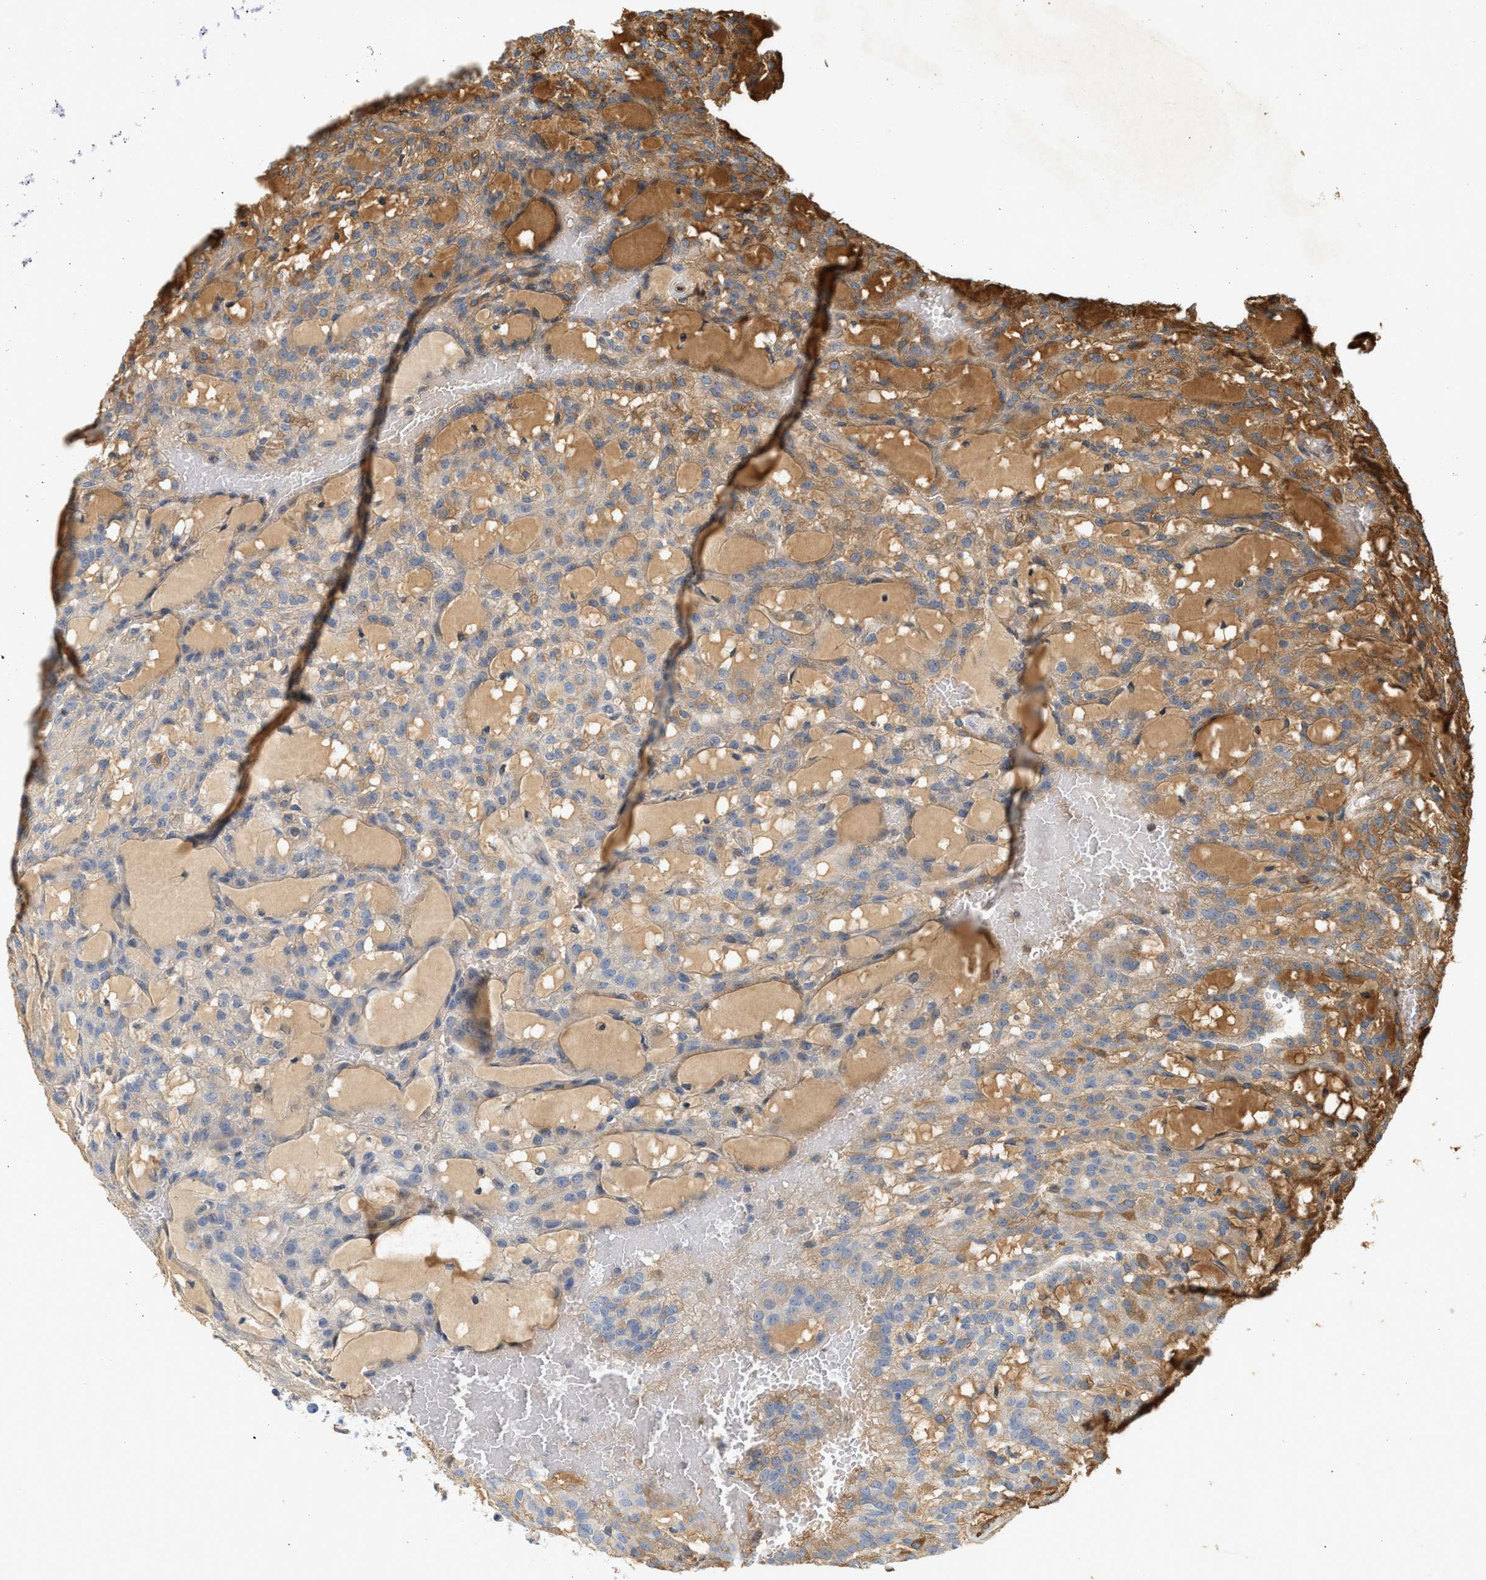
{"staining": {"intensity": "weak", "quantity": ">75%", "location": "cytoplasmic/membranous"}, "tissue": "renal cancer", "cell_type": "Tumor cells", "image_type": "cancer", "snomed": [{"axis": "morphology", "description": "Adenocarcinoma, NOS"}, {"axis": "topography", "description": "Kidney"}], "caption": "Renal cancer tissue displays weak cytoplasmic/membranous staining in approximately >75% of tumor cells", "gene": "F8", "patient": {"sex": "male", "age": 63}}